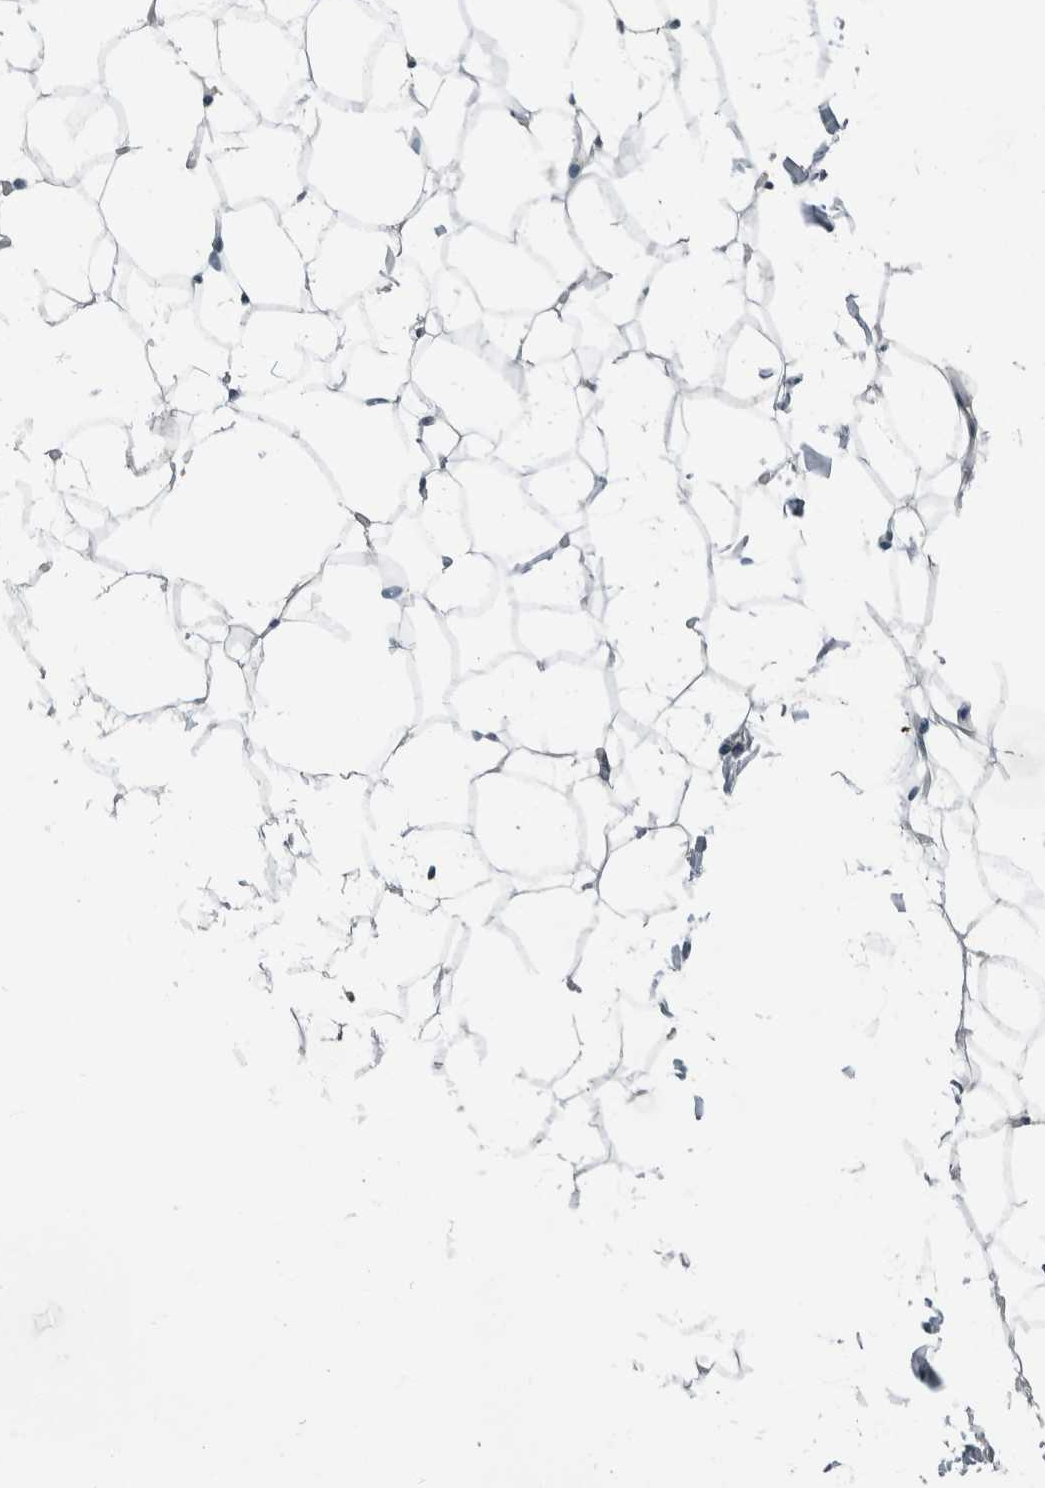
{"staining": {"intensity": "moderate", "quantity": "25%-75%", "location": "cytoplasmic/membranous"}, "tissue": "adipose tissue", "cell_type": "Adipocytes", "image_type": "normal", "snomed": [{"axis": "morphology", "description": "Normal tissue, NOS"}, {"axis": "topography", "description": "Breast"}, {"axis": "topography", "description": "Soft tissue"}], "caption": "A medium amount of moderate cytoplasmic/membranous expression is appreciated in approximately 25%-75% of adipocytes in normal adipose tissue.", "gene": "ALAD", "patient": {"sex": "female", "age": 75}}